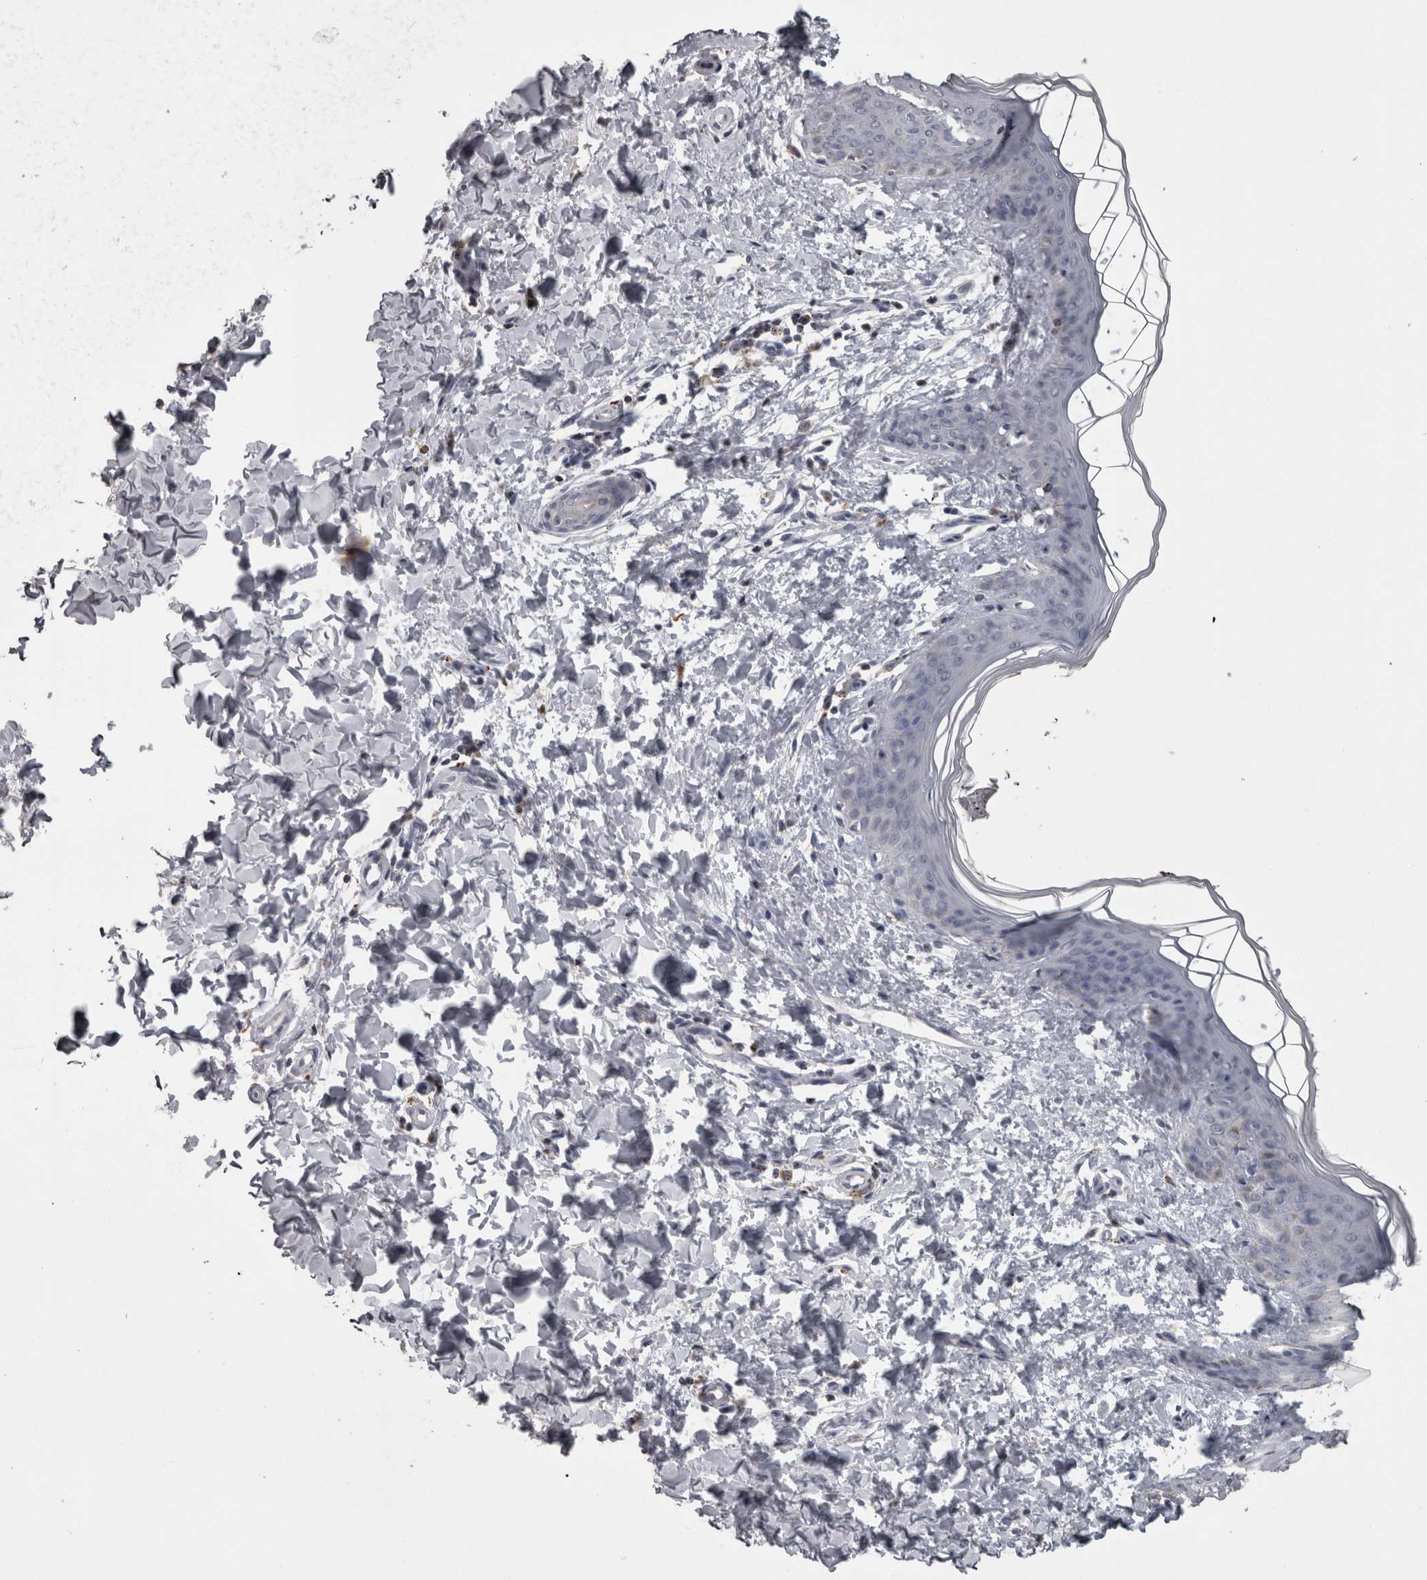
{"staining": {"intensity": "negative", "quantity": "none", "location": "none"}, "tissue": "skin", "cell_type": "Fibroblasts", "image_type": "normal", "snomed": [{"axis": "morphology", "description": "Normal tissue, NOS"}, {"axis": "topography", "description": "Skin"}], "caption": "Fibroblasts are negative for protein expression in unremarkable human skin. (IHC, brightfield microscopy, high magnification).", "gene": "NAAA", "patient": {"sex": "female", "age": 17}}